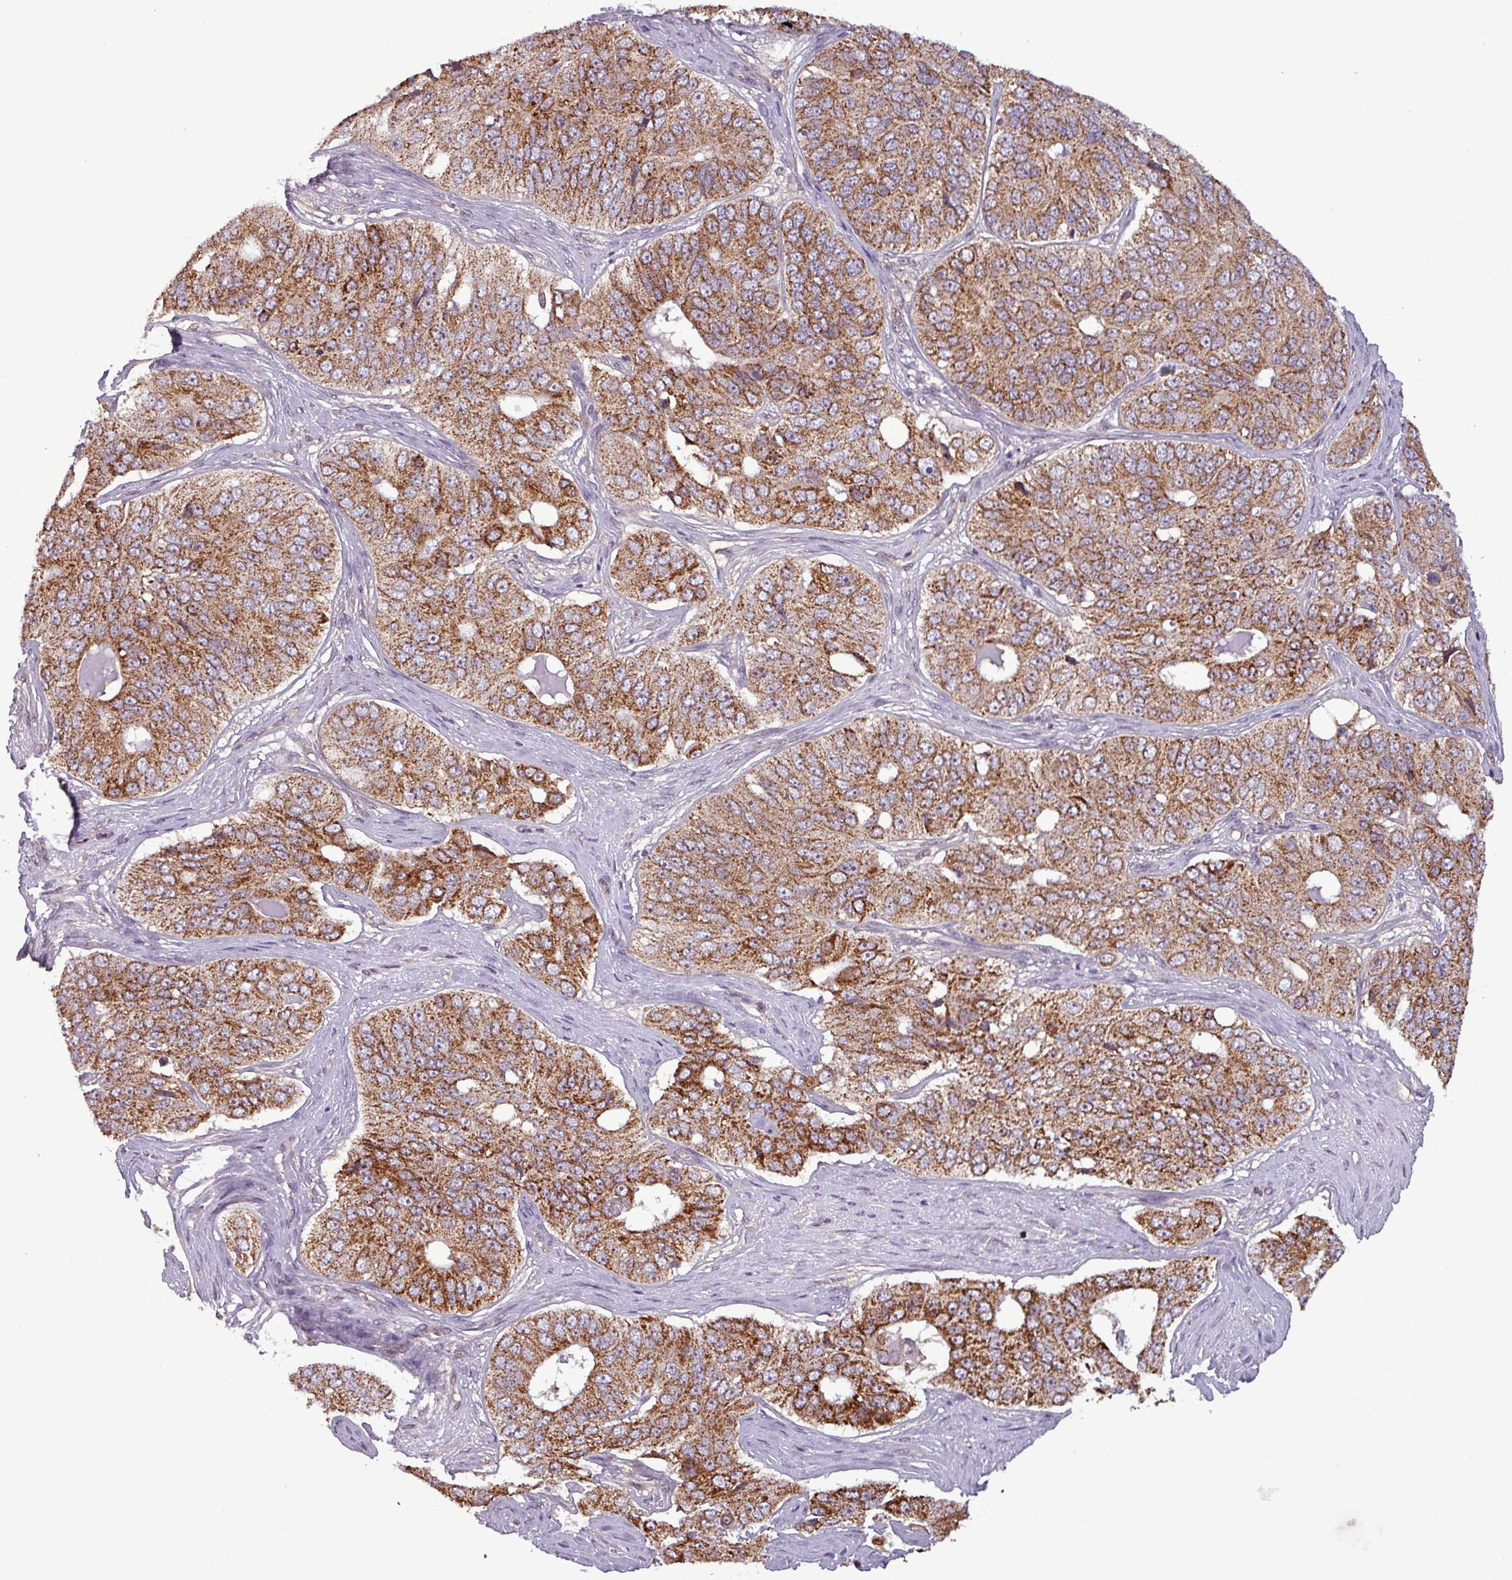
{"staining": {"intensity": "strong", "quantity": ">75%", "location": "cytoplasmic/membranous"}, "tissue": "ovarian cancer", "cell_type": "Tumor cells", "image_type": "cancer", "snomed": [{"axis": "morphology", "description": "Carcinoma, endometroid"}, {"axis": "topography", "description": "Ovary"}], "caption": "Immunohistochemistry staining of endometroid carcinoma (ovarian), which exhibits high levels of strong cytoplasmic/membranous staining in about >75% of tumor cells indicating strong cytoplasmic/membranous protein positivity. The staining was performed using DAB (3,3'-diaminobenzidine) (brown) for protein detection and nuclei were counterstained in hematoxylin (blue).", "gene": "MCTP2", "patient": {"sex": "female", "age": 51}}